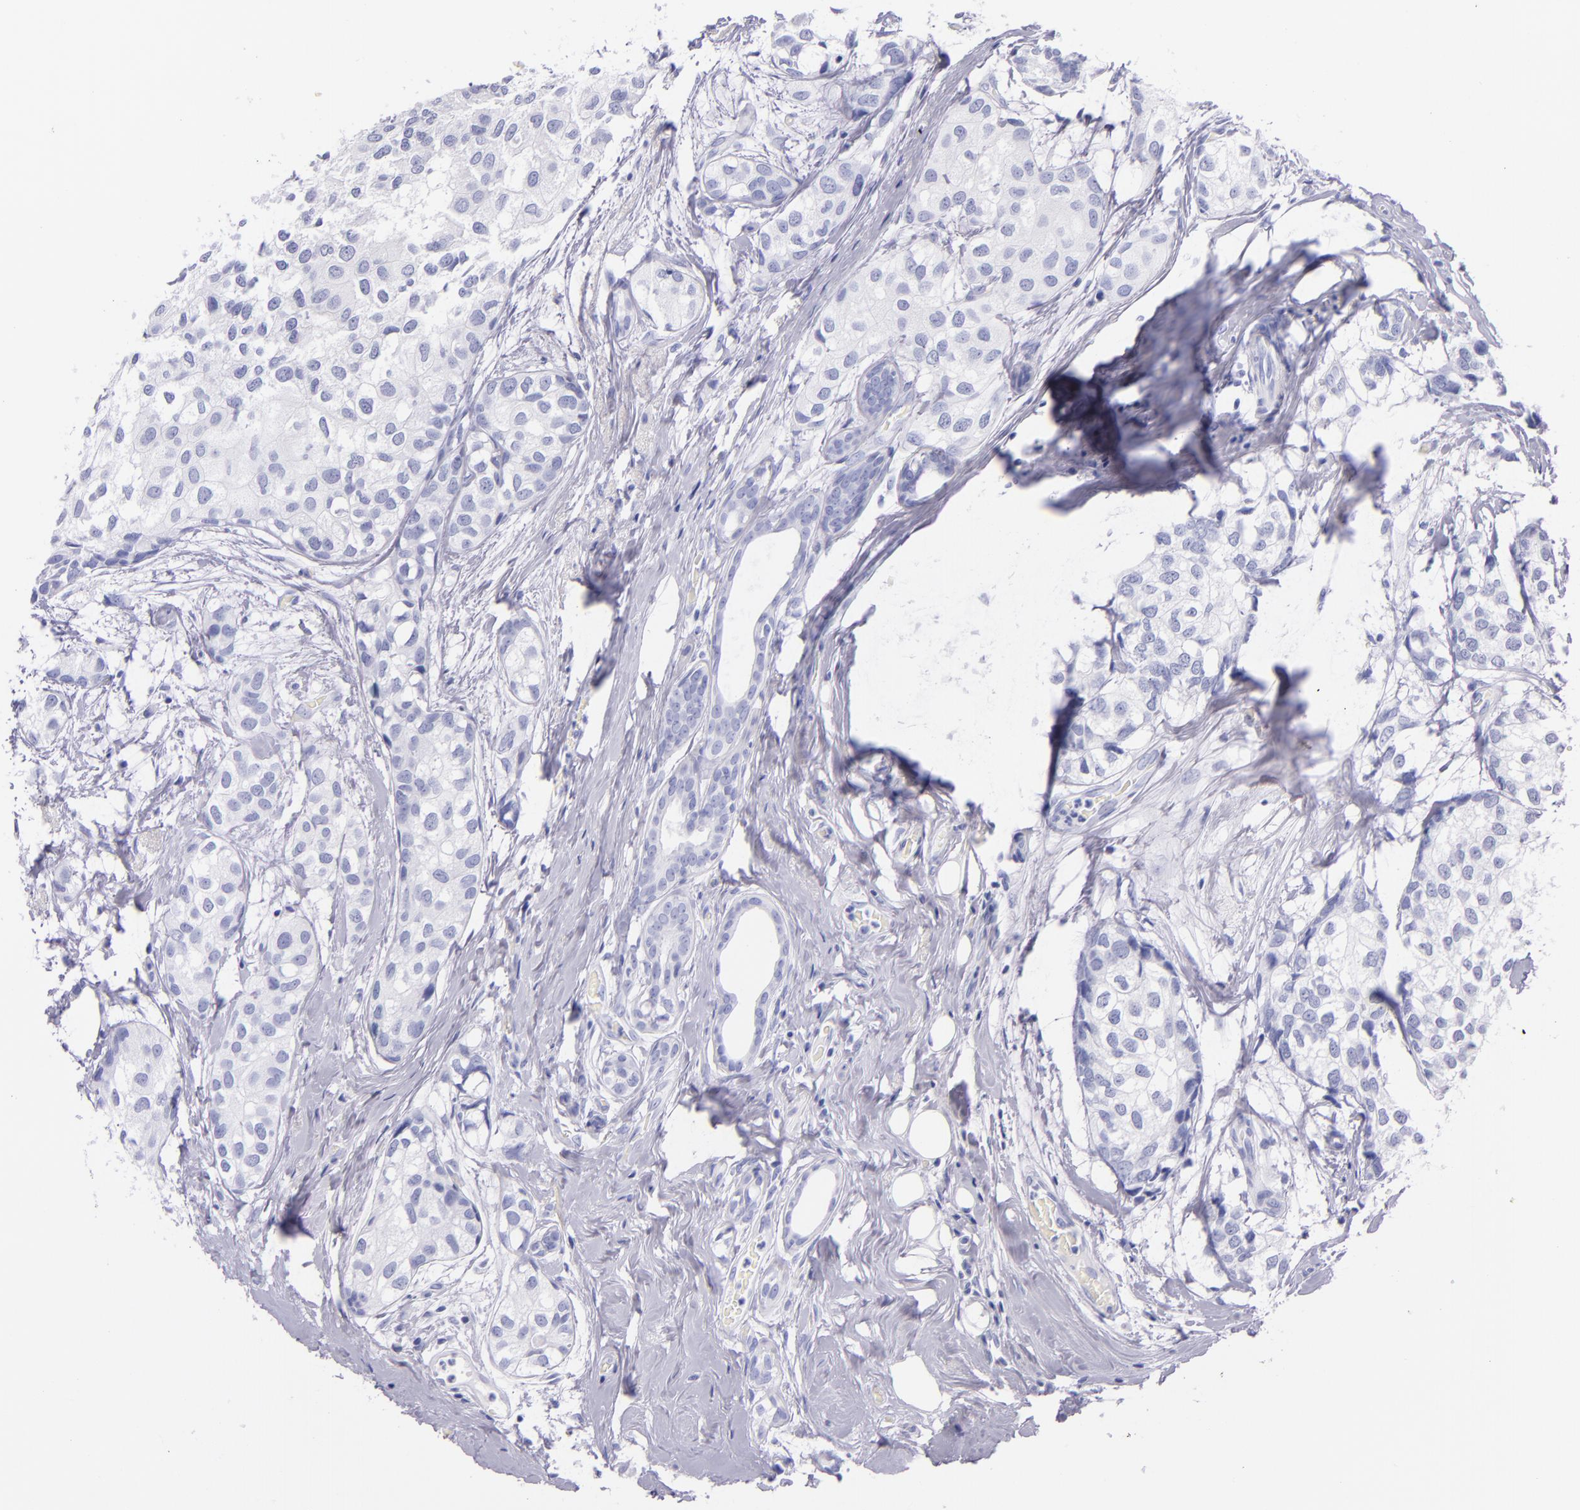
{"staining": {"intensity": "negative", "quantity": "none", "location": "none"}, "tissue": "breast cancer", "cell_type": "Tumor cells", "image_type": "cancer", "snomed": [{"axis": "morphology", "description": "Duct carcinoma"}, {"axis": "topography", "description": "Breast"}], "caption": "High power microscopy image of an immunohistochemistry photomicrograph of breast cancer, revealing no significant staining in tumor cells.", "gene": "SFTPB", "patient": {"sex": "female", "age": 68}}